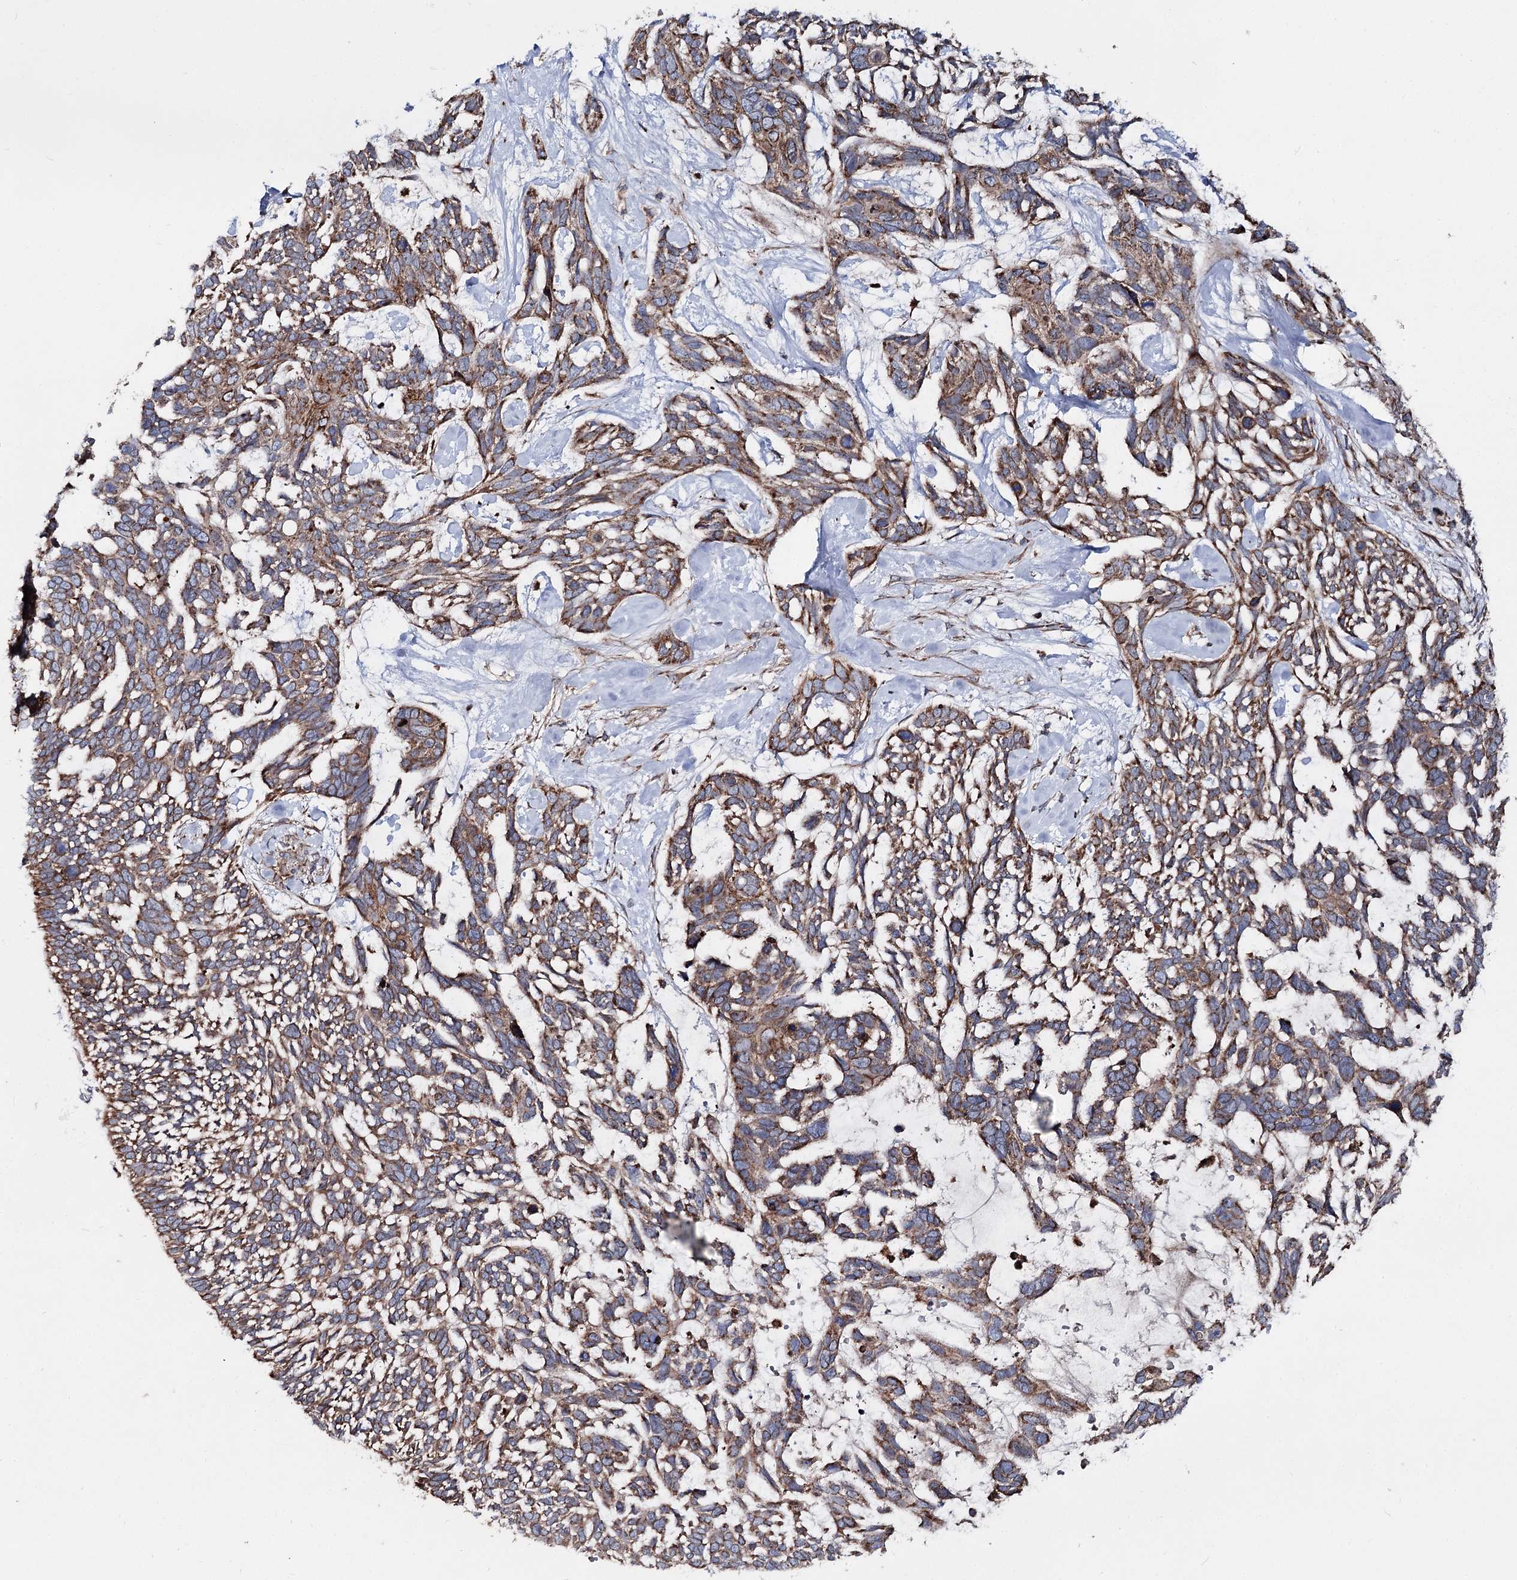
{"staining": {"intensity": "moderate", "quantity": ">75%", "location": "cytoplasmic/membranous"}, "tissue": "skin cancer", "cell_type": "Tumor cells", "image_type": "cancer", "snomed": [{"axis": "morphology", "description": "Basal cell carcinoma"}, {"axis": "topography", "description": "Skin"}], "caption": "A high-resolution histopathology image shows immunohistochemistry (IHC) staining of basal cell carcinoma (skin), which displays moderate cytoplasmic/membranous staining in about >75% of tumor cells. (brown staining indicates protein expression, while blue staining denotes nuclei).", "gene": "MSANTD2", "patient": {"sex": "male", "age": 88}}